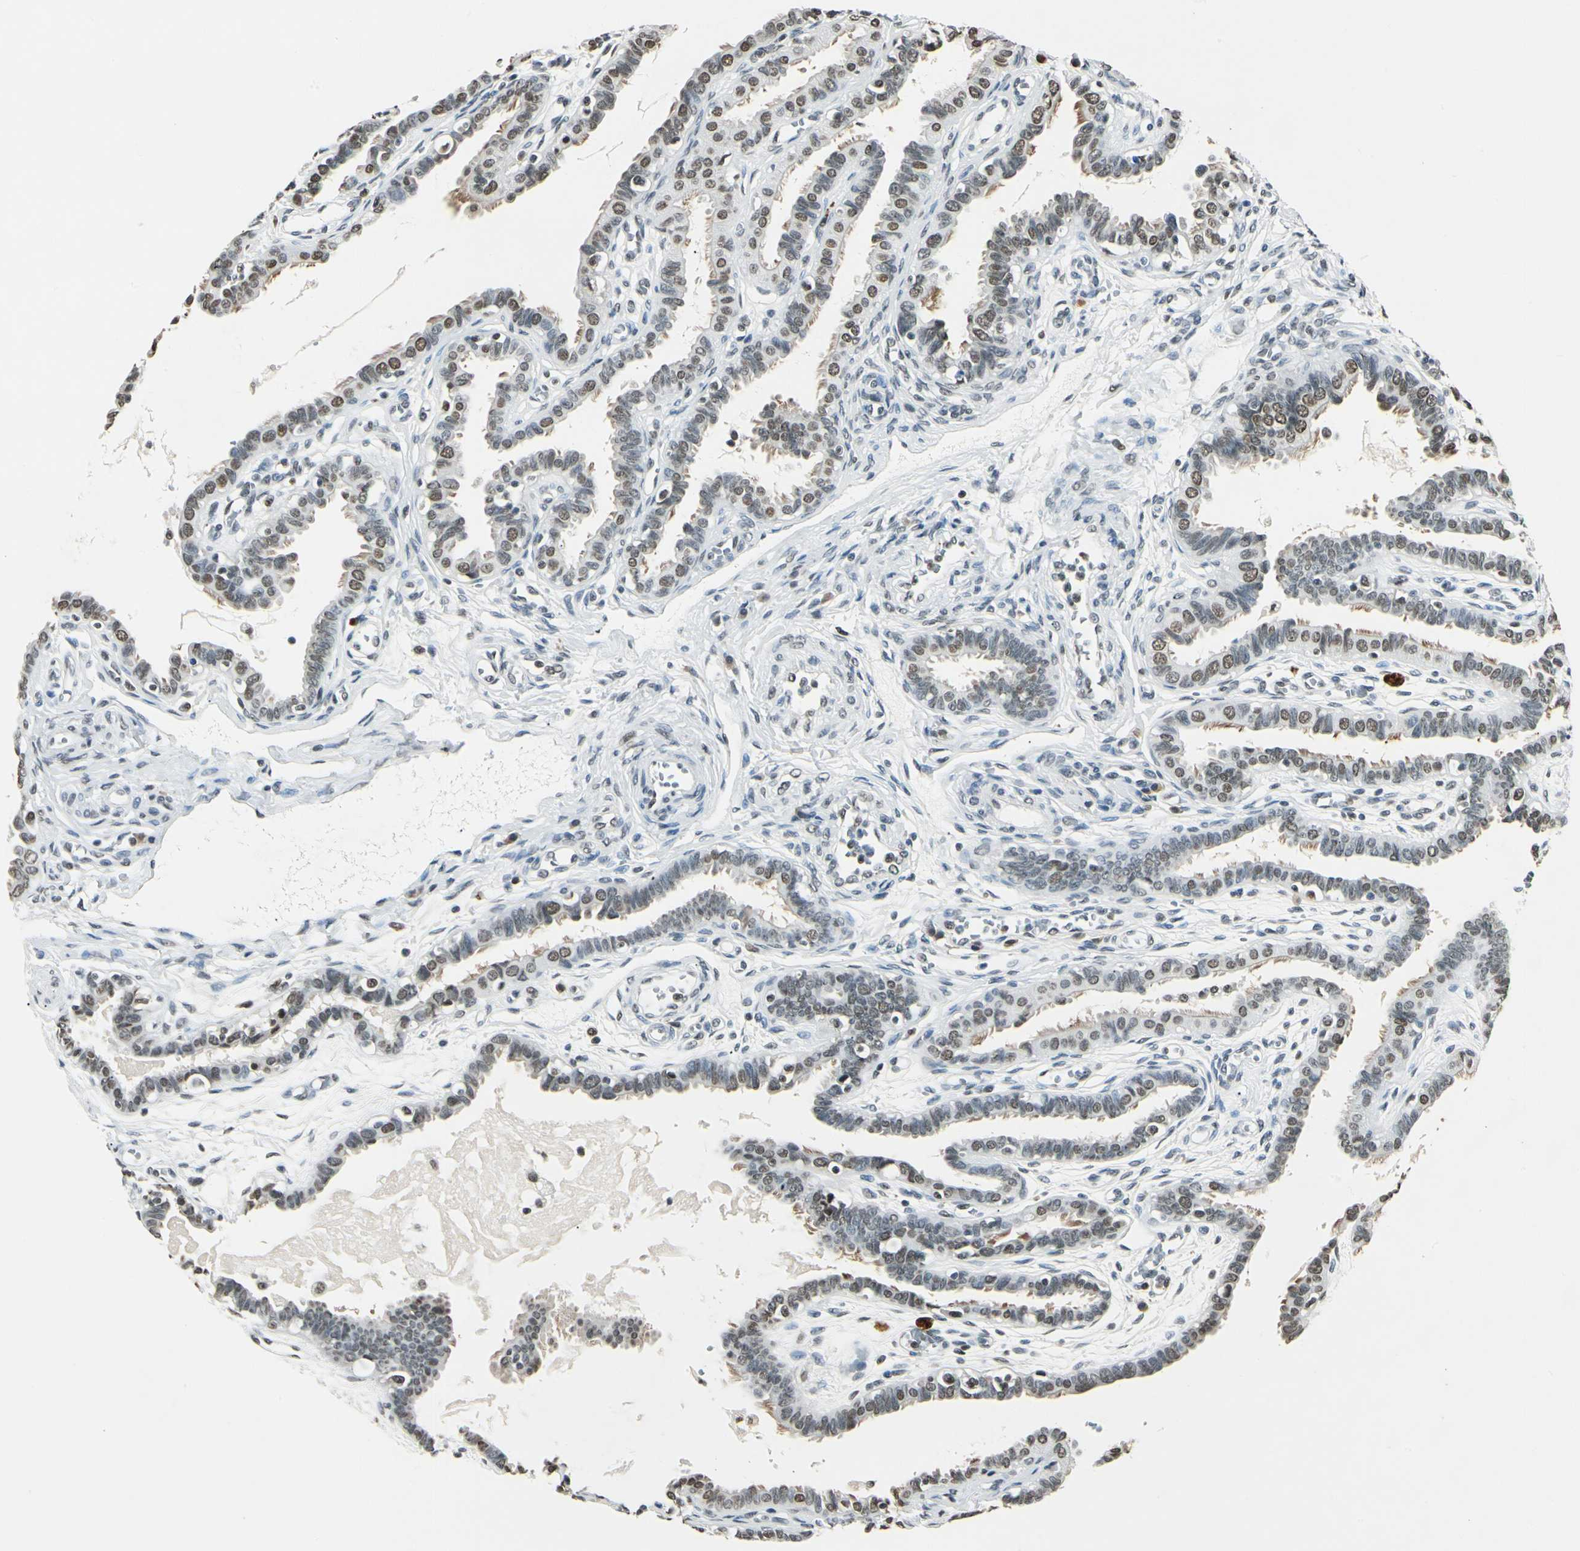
{"staining": {"intensity": "moderate", "quantity": ">75%", "location": "nuclear"}, "tissue": "fallopian tube", "cell_type": "Glandular cells", "image_type": "normal", "snomed": [{"axis": "morphology", "description": "Normal tissue, NOS"}, {"axis": "topography", "description": "Fallopian tube"}], "caption": "IHC (DAB) staining of benign fallopian tube shows moderate nuclear protein positivity in approximately >75% of glandular cells. The staining was performed using DAB, with brown indicating positive protein expression. Nuclei are stained blue with hematoxylin.", "gene": "FANCG", "patient": {"sex": "female", "age": 67}}